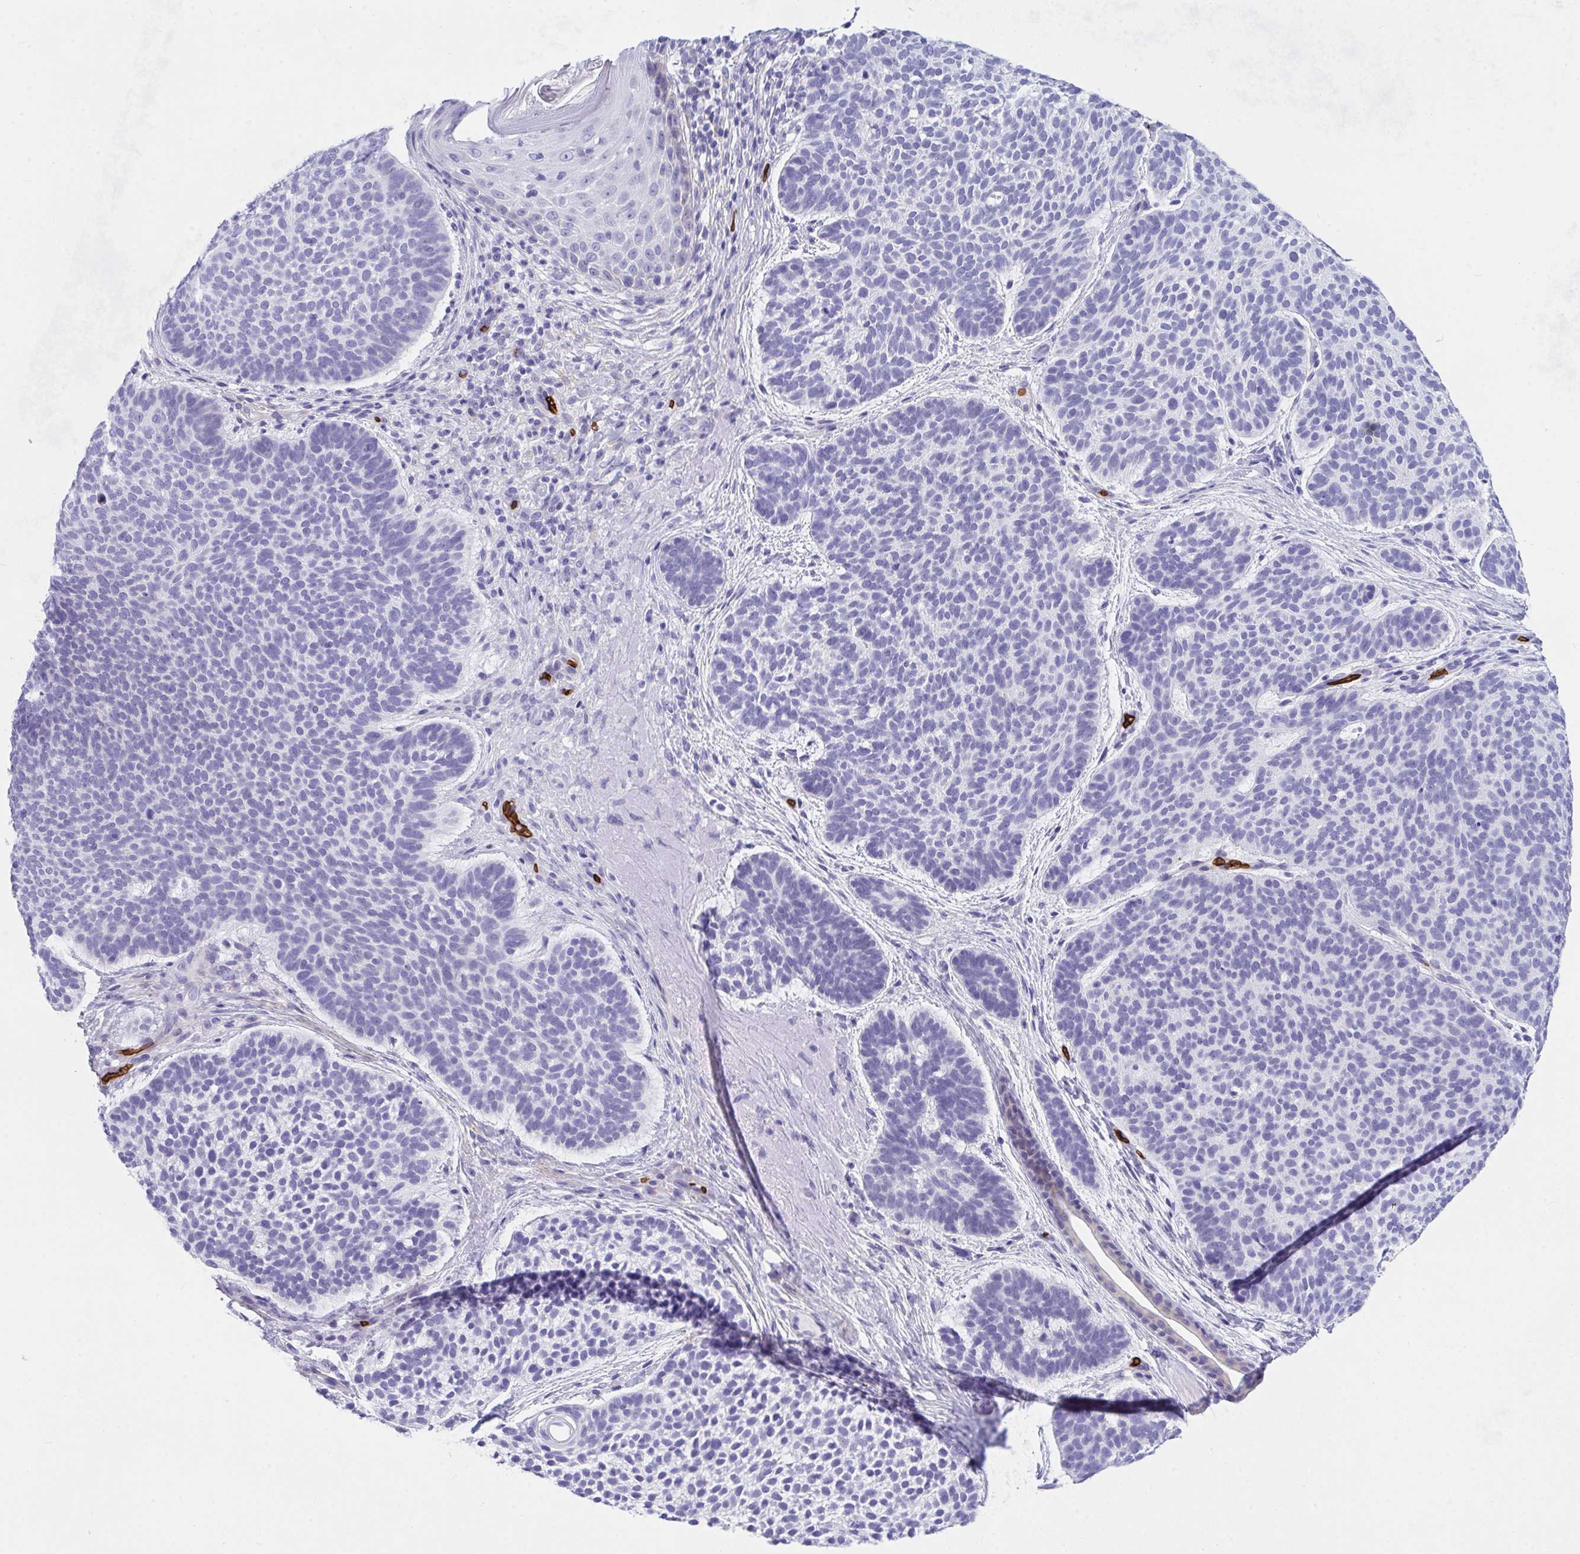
{"staining": {"intensity": "negative", "quantity": "none", "location": "none"}, "tissue": "skin cancer", "cell_type": "Tumor cells", "image_type": "cancer", "snomed": [{"axis": "morphology", "description": "Basal cell carcinoma"}, {"axis": "topography", "description": "Skin"}, {"axis": "topography", "description": "Skin of face"}], "caption": "Photomicrograph shows no significant protein expression in tumor cells of skin cancer. The staining is performed using DAB (3,3'-diaminobenzidine) brown chromogen with nuclei counter-stained in using hematoxylin.", "gene": "ANK1", "patient": {"sex": "male", "age": 73}}